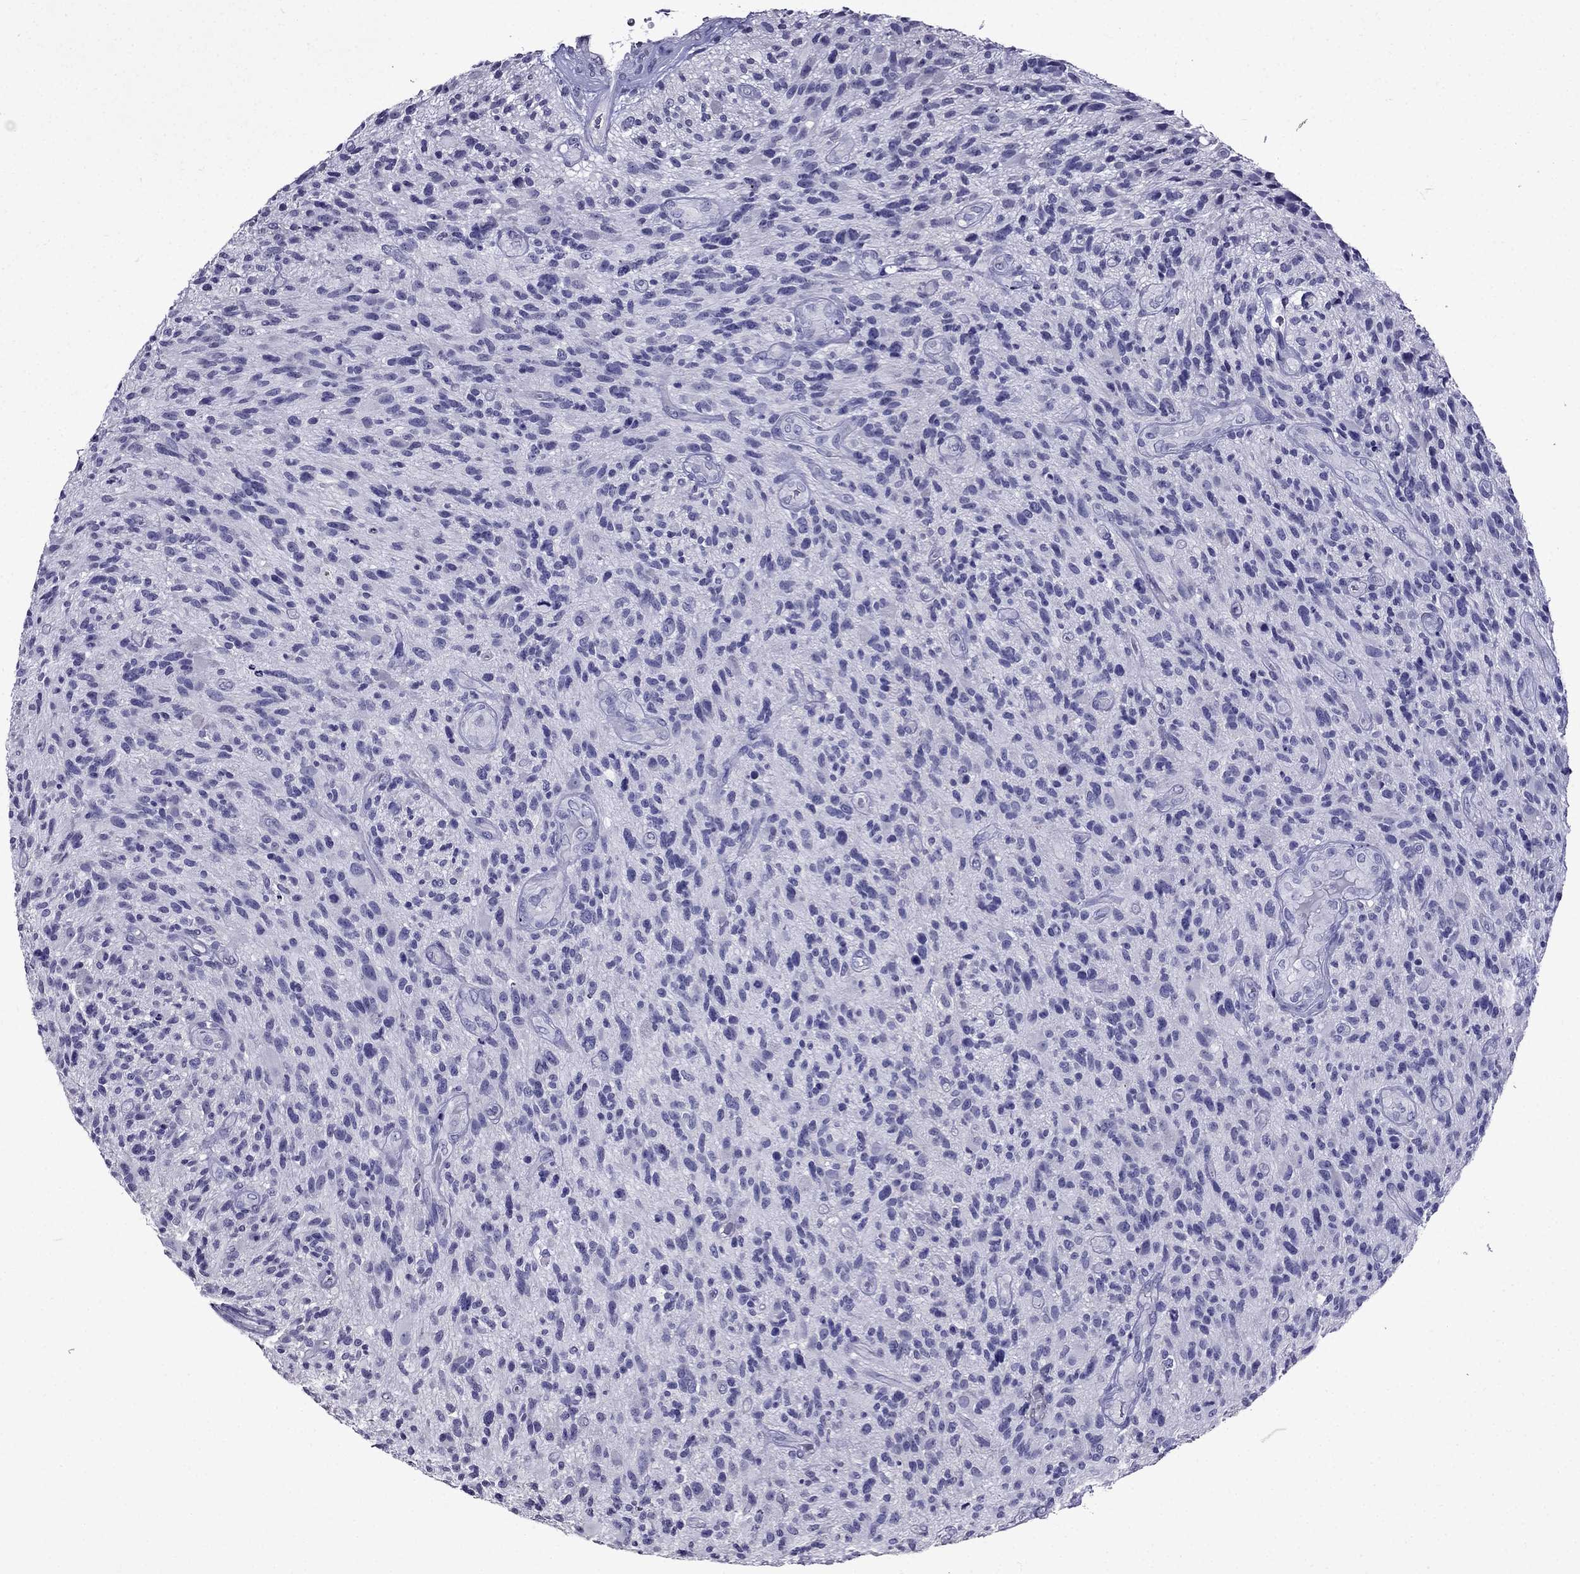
{"staining": {"intensity": "negative", "quantity": "none", "location": "none"}, "tissue": "glioma", "cell_type": "Tumor cells", "image_type": "cancer", "snomed": [{"axis": "morphology", "description": "Glioma, malignant, High grade"}, {"axis": "topography", "description": "Brain"}], "caption": "IHC of malignant high-grade glioma exhibits no staining in tumor cells. (Stains: DAB (3,3'-diaminobenzidine) immunohistochemistry with hematoxylin counter stain, Microscopy: brightfield microscopy at high magnification).", "gene": "DNAH17", "patient": {"sex": "male", "age": 47}}